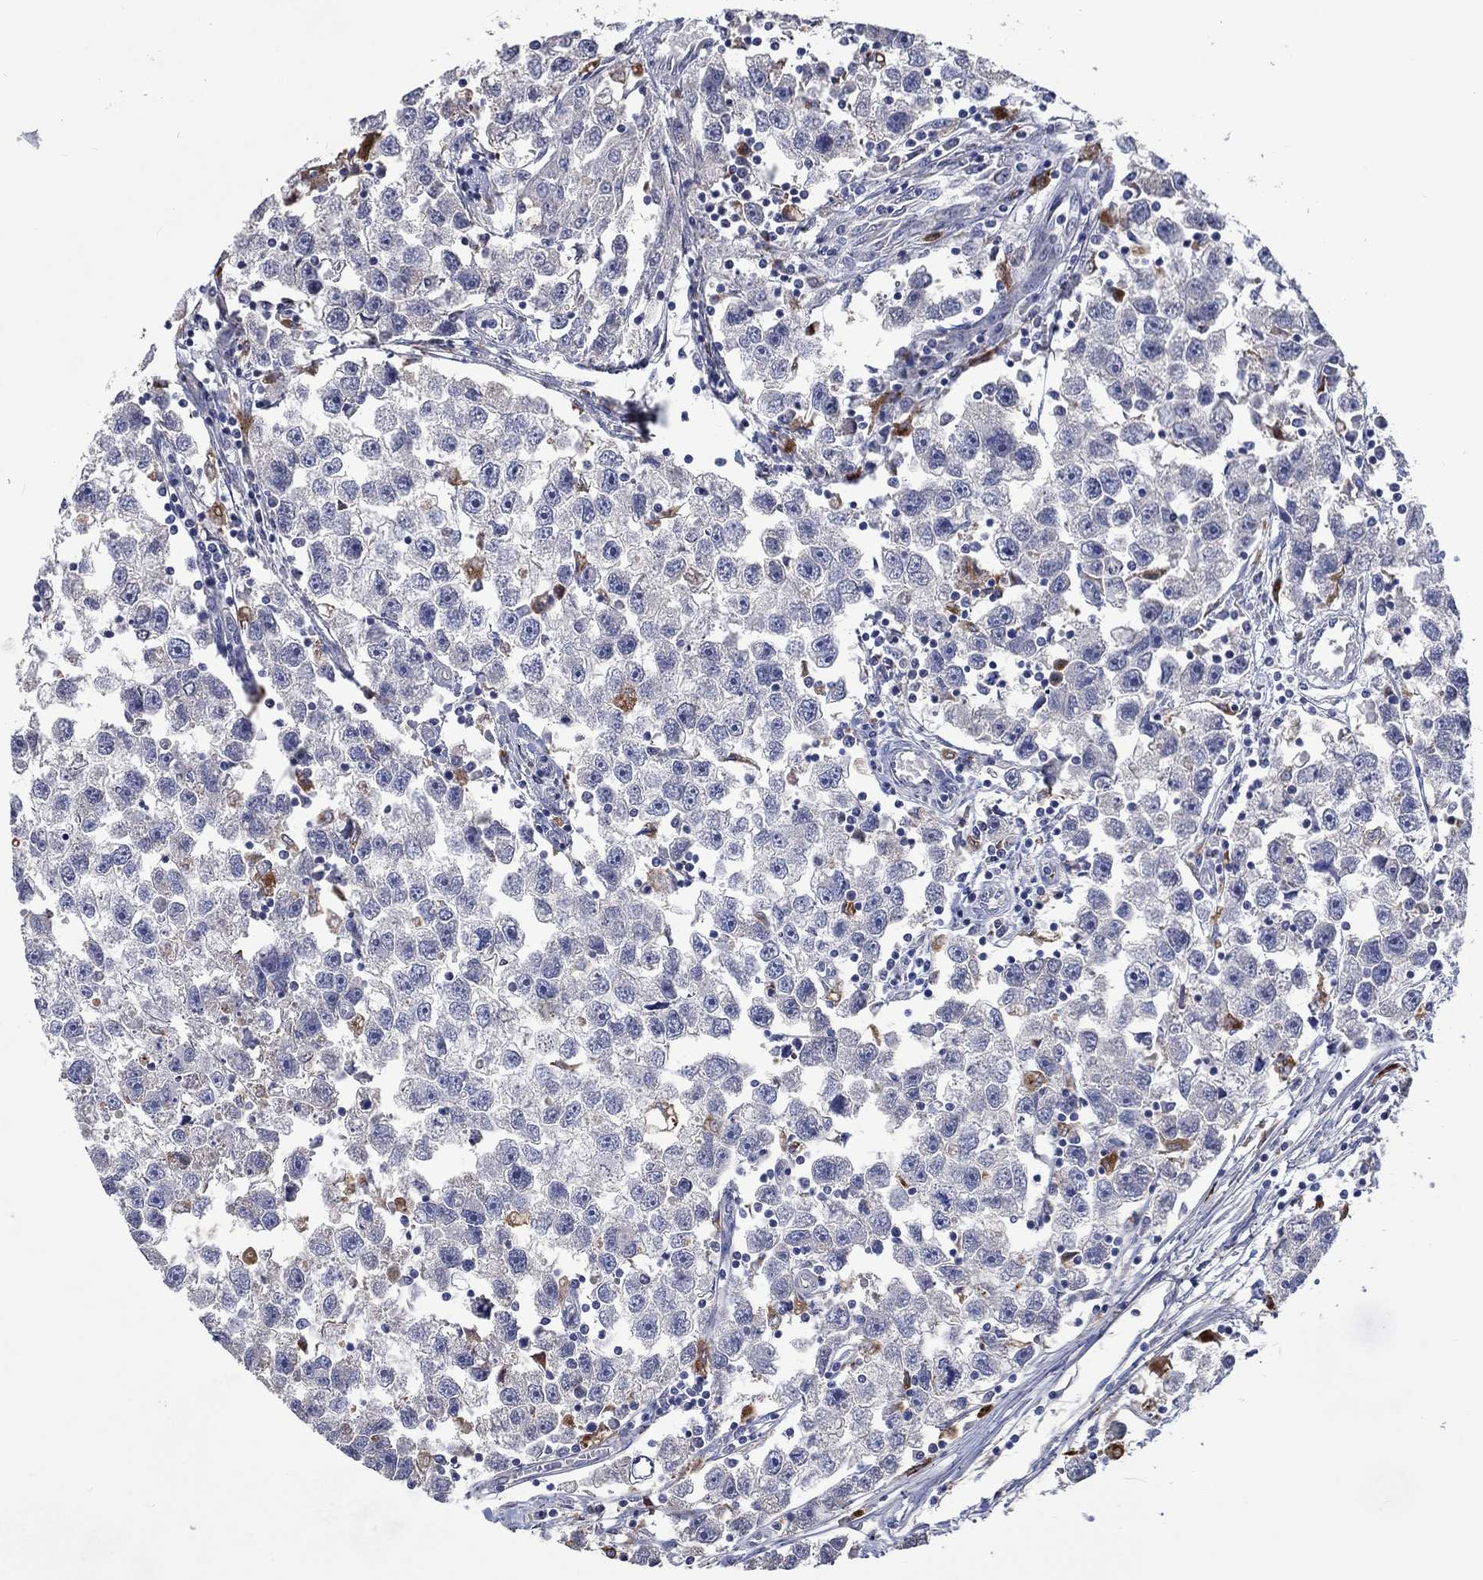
{"staining": {"intensity": "negative", "quantity": "none", "location": "none"}, "tissue": "testis cancer", "cell_type": "Tumor cells", "image_type": "cancer", "snomed": [{"axis": "morphology", "description": "Seminoma, NOS"}, {"axis": "topography", "description": "Testis"}], "caption": "This is a histopathology image of immunohistochemistry staining of testis seminoma, which shows no expression in tumor cells.", "gene": "CTSB", "patient": {"sex": "male", "age": 30}}